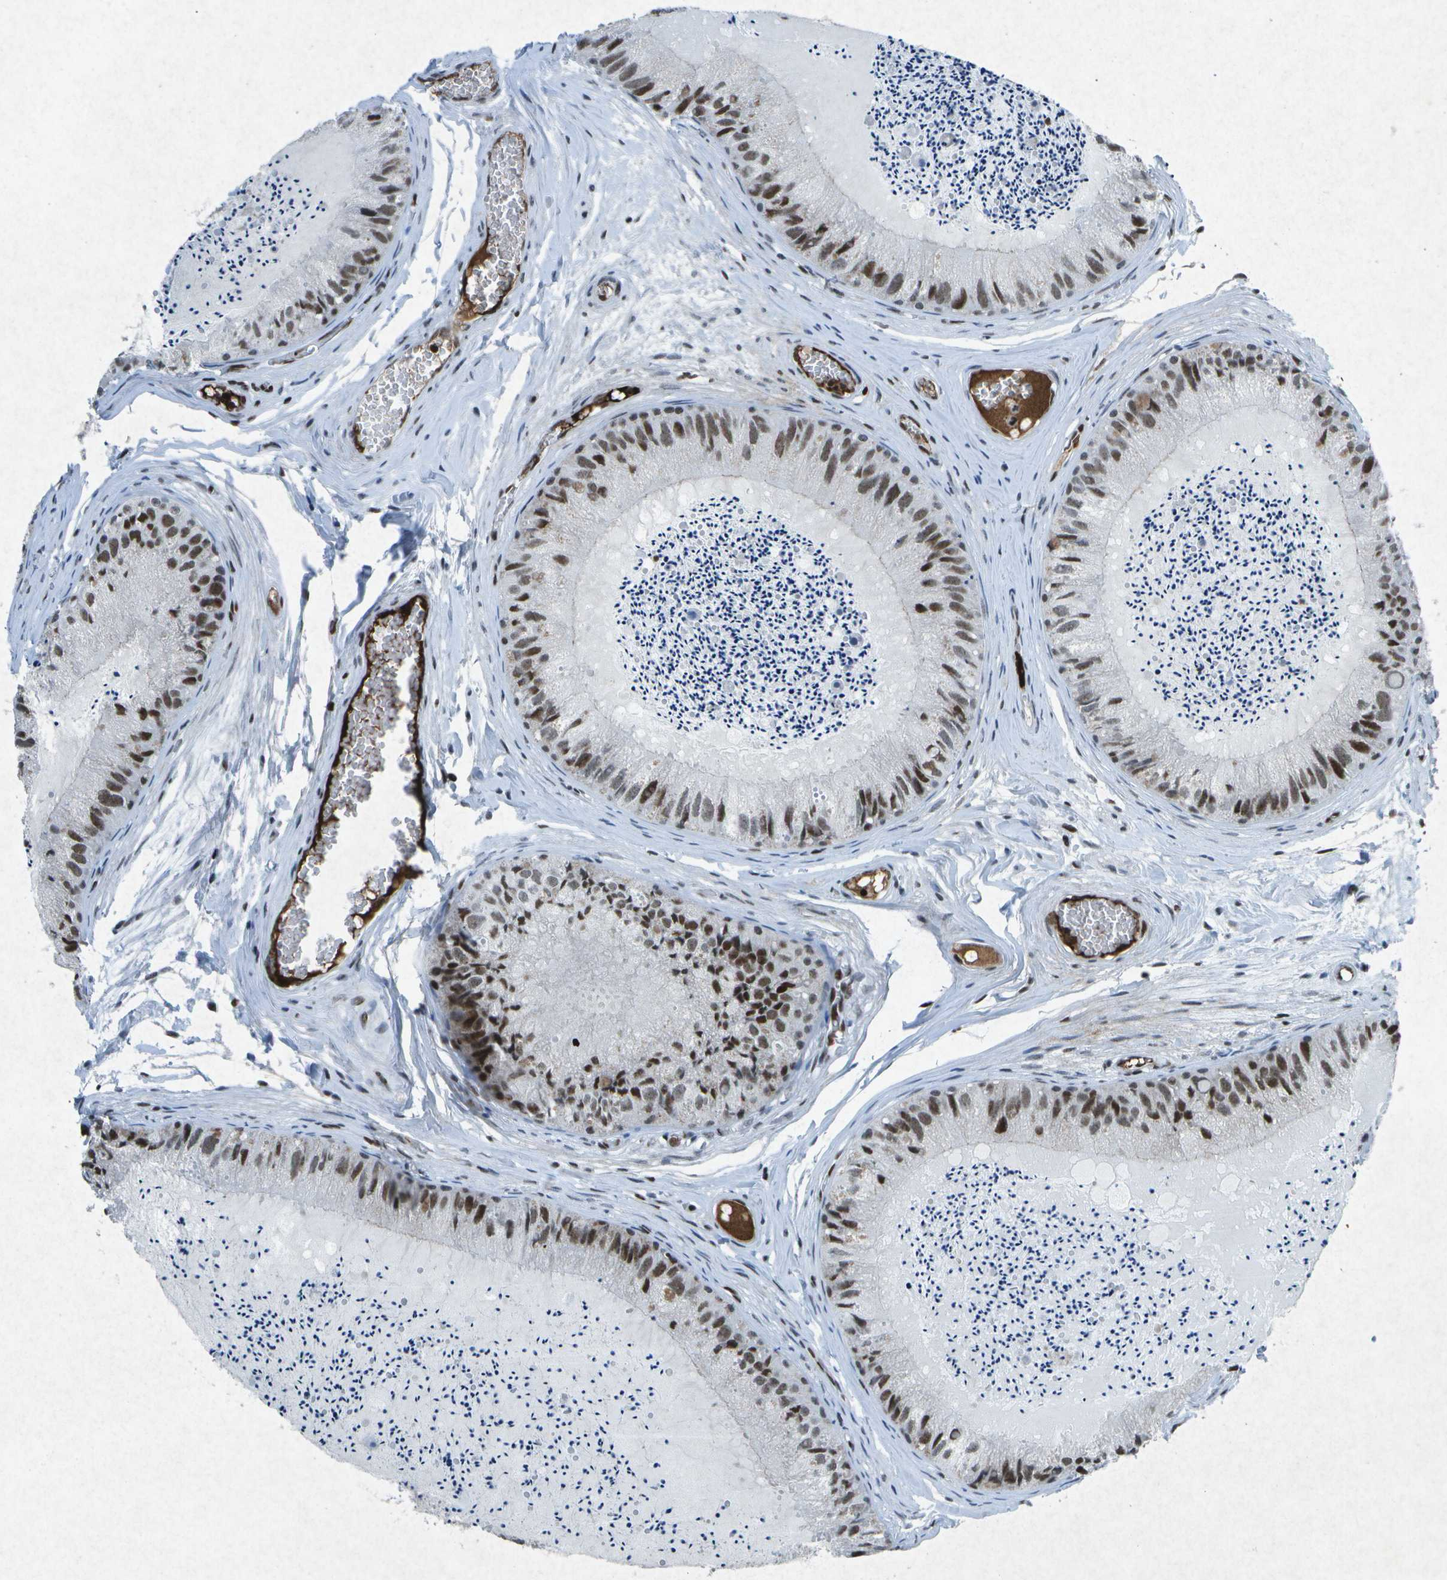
{"staining": {"intensity": "moderate", "quantity": ">75%", "location": "nuclear"}, "tissue": "epididymis", "cell_type": "Glandular cells", "image_type": "normal", "snomed": [{"axis": "morphology", "description": "Normal tissue, NOS"}, {"axis": "topography", "description": "Epididymis"}], "caption": "Glandular cells demonstrate medium levels of moderate nuclear expression in about >75% of cells in unremarkable human epididymis.", "gene": "MTA2", "patient": {"sex": "male", "age": 31}}